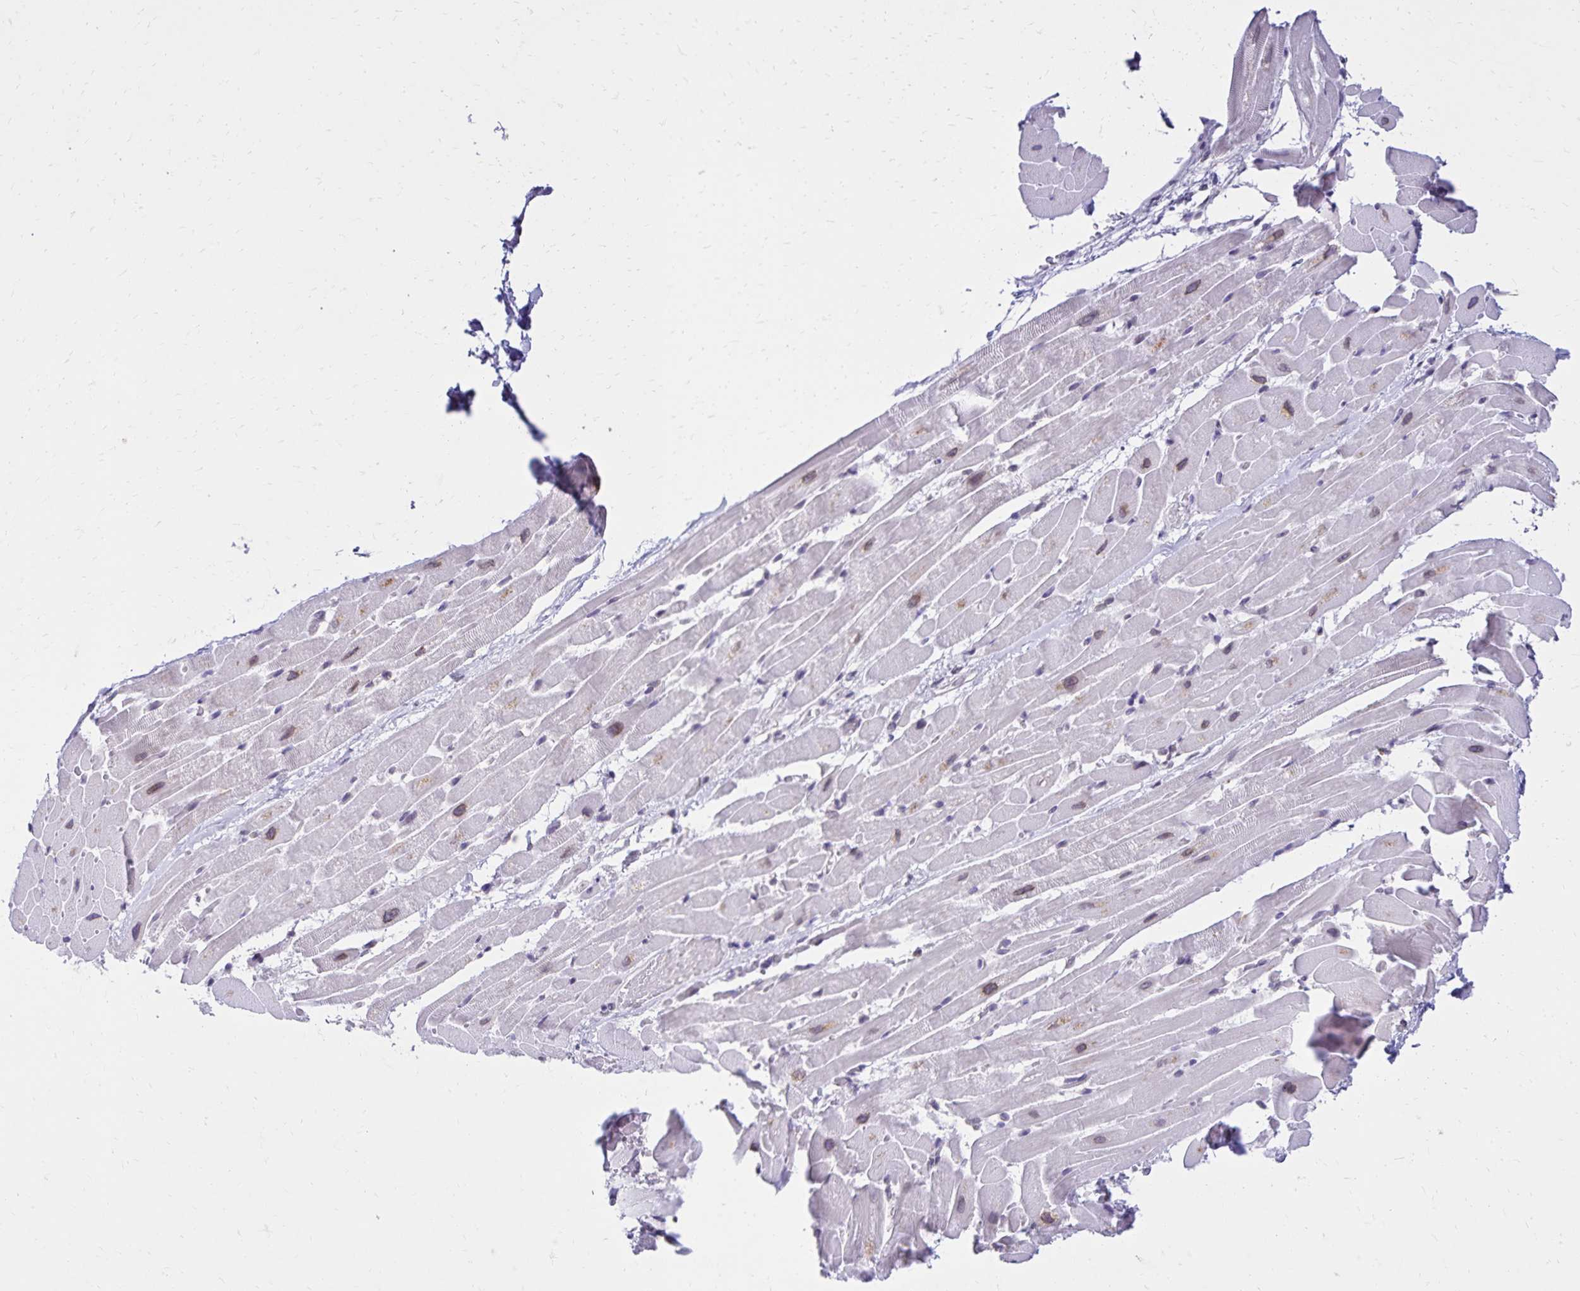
{"staining": {"intensity": "weak", "quantity": "25%-75%", "location": "cytoplasmic/membranous,nuclear"}, "tissue": "heart muscle", "cell_type": "Cardiomyocytes", "image_type": "normal", "snomed": [{"axis": "morphology", "description": "Normal tissue, NOS"}, {"axis": "topography", "description": "Heart"}], "caption": "Protein expression by immunohistochemistry (IHC) shows weak cytoplasmic/membranous,nuclear expression in about 25%-75% of cardiomyocytes in unremarkable heart muscle. Immunohistochemistry stains the protein of interest in brown and the nuclei are stained blue.", "gene": "FAM166C", "patient": {"sex": "male", "age": 37}}